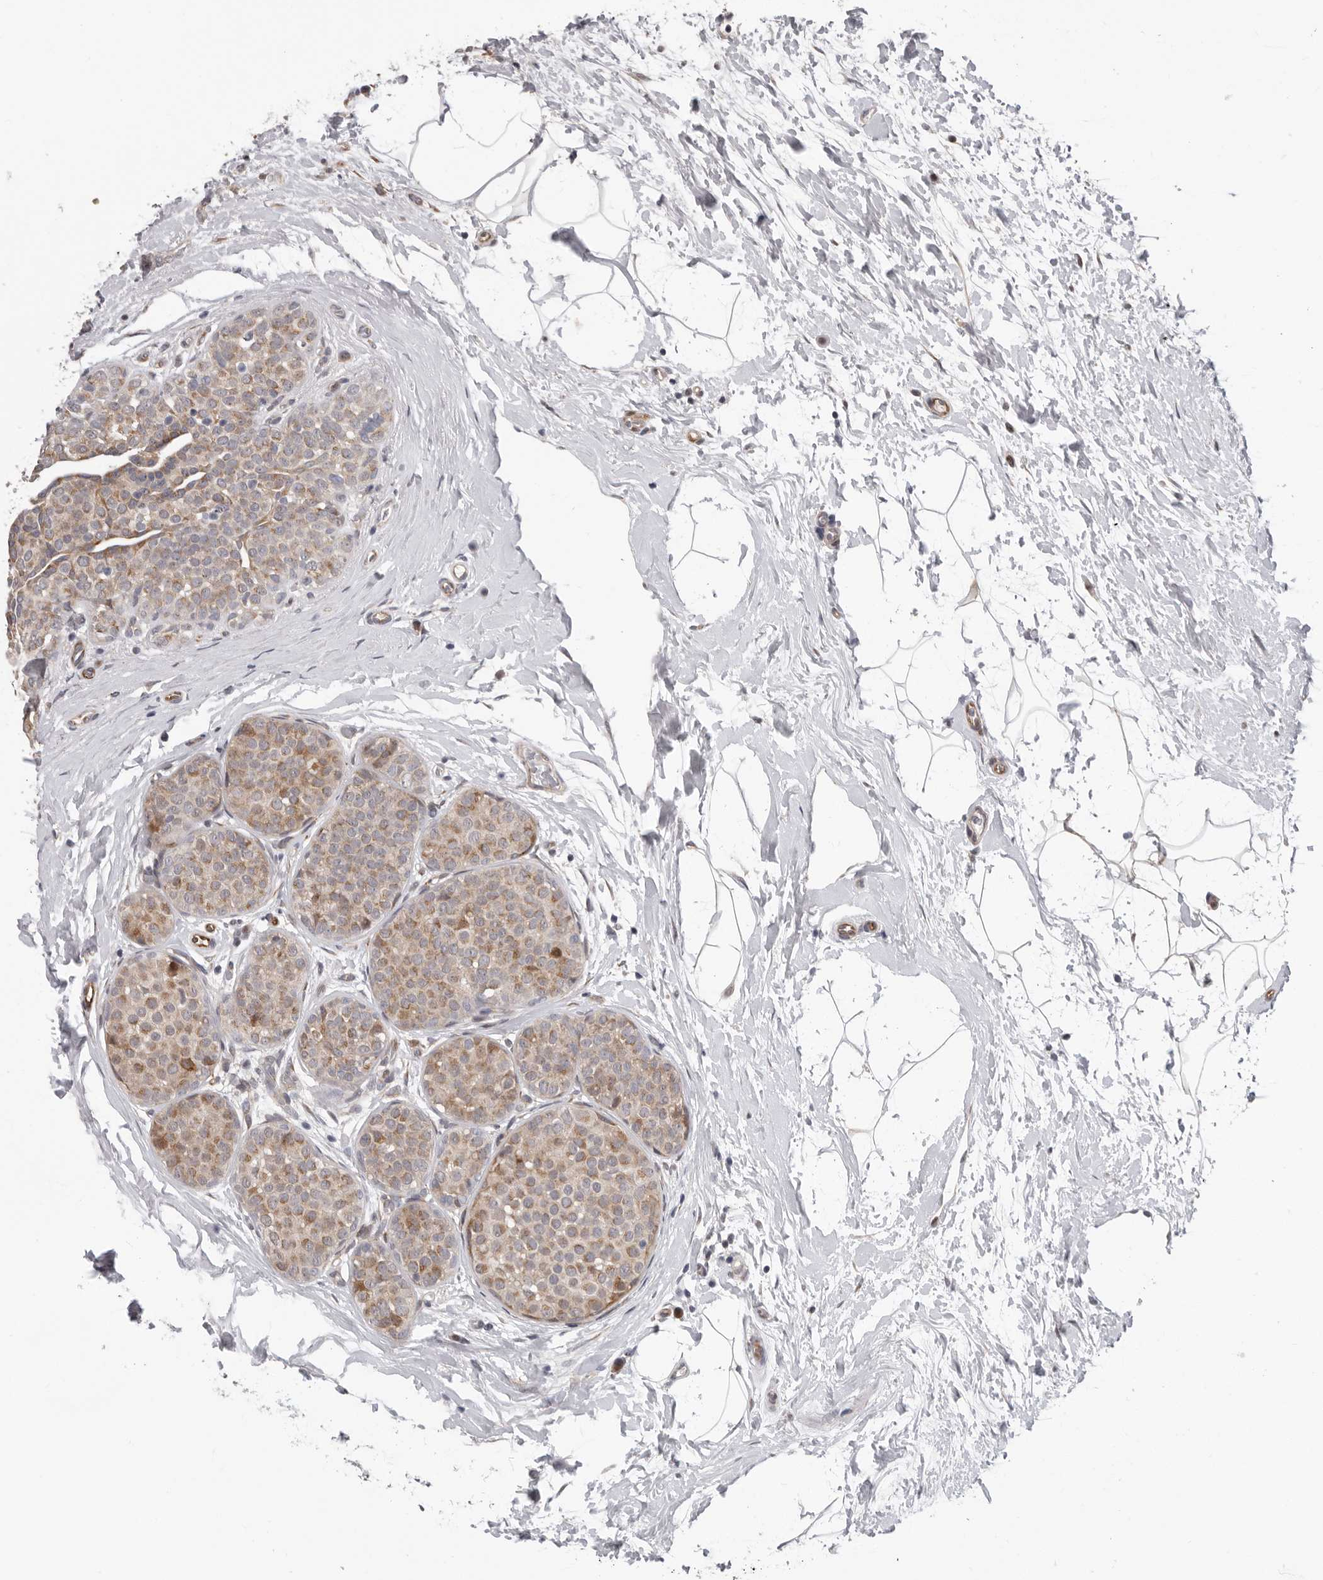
{"staining": {"intensity": "moderate", "quantity": "25%-75%", "location": "cytoplasmic/membranous"}, "tissue": "breast cancer", "cell_type": "Tumor cells", "image_type": "cancer", "snomed": [{"axis": "morphology", "description": "Lobular carcinoma, in situ"}, {"axis": "morphology", "description": "Lobular carcinoma"}, {"axis": "topography", "description": "Breast"}], "caption": "Lobular carcinoma in situ (breast) was stained to show a protein in brown. There is medium levels of moderate cytoplasmic/membranous positivity in approximately 25%-75% of tumor cells. The staining was performed using DAB, with brown indicating positive protein expression. Nuclei are stained blue with hematoxylin.", "gene": "RALGPS2", "patient": {"sex": "female", "age": 41}}